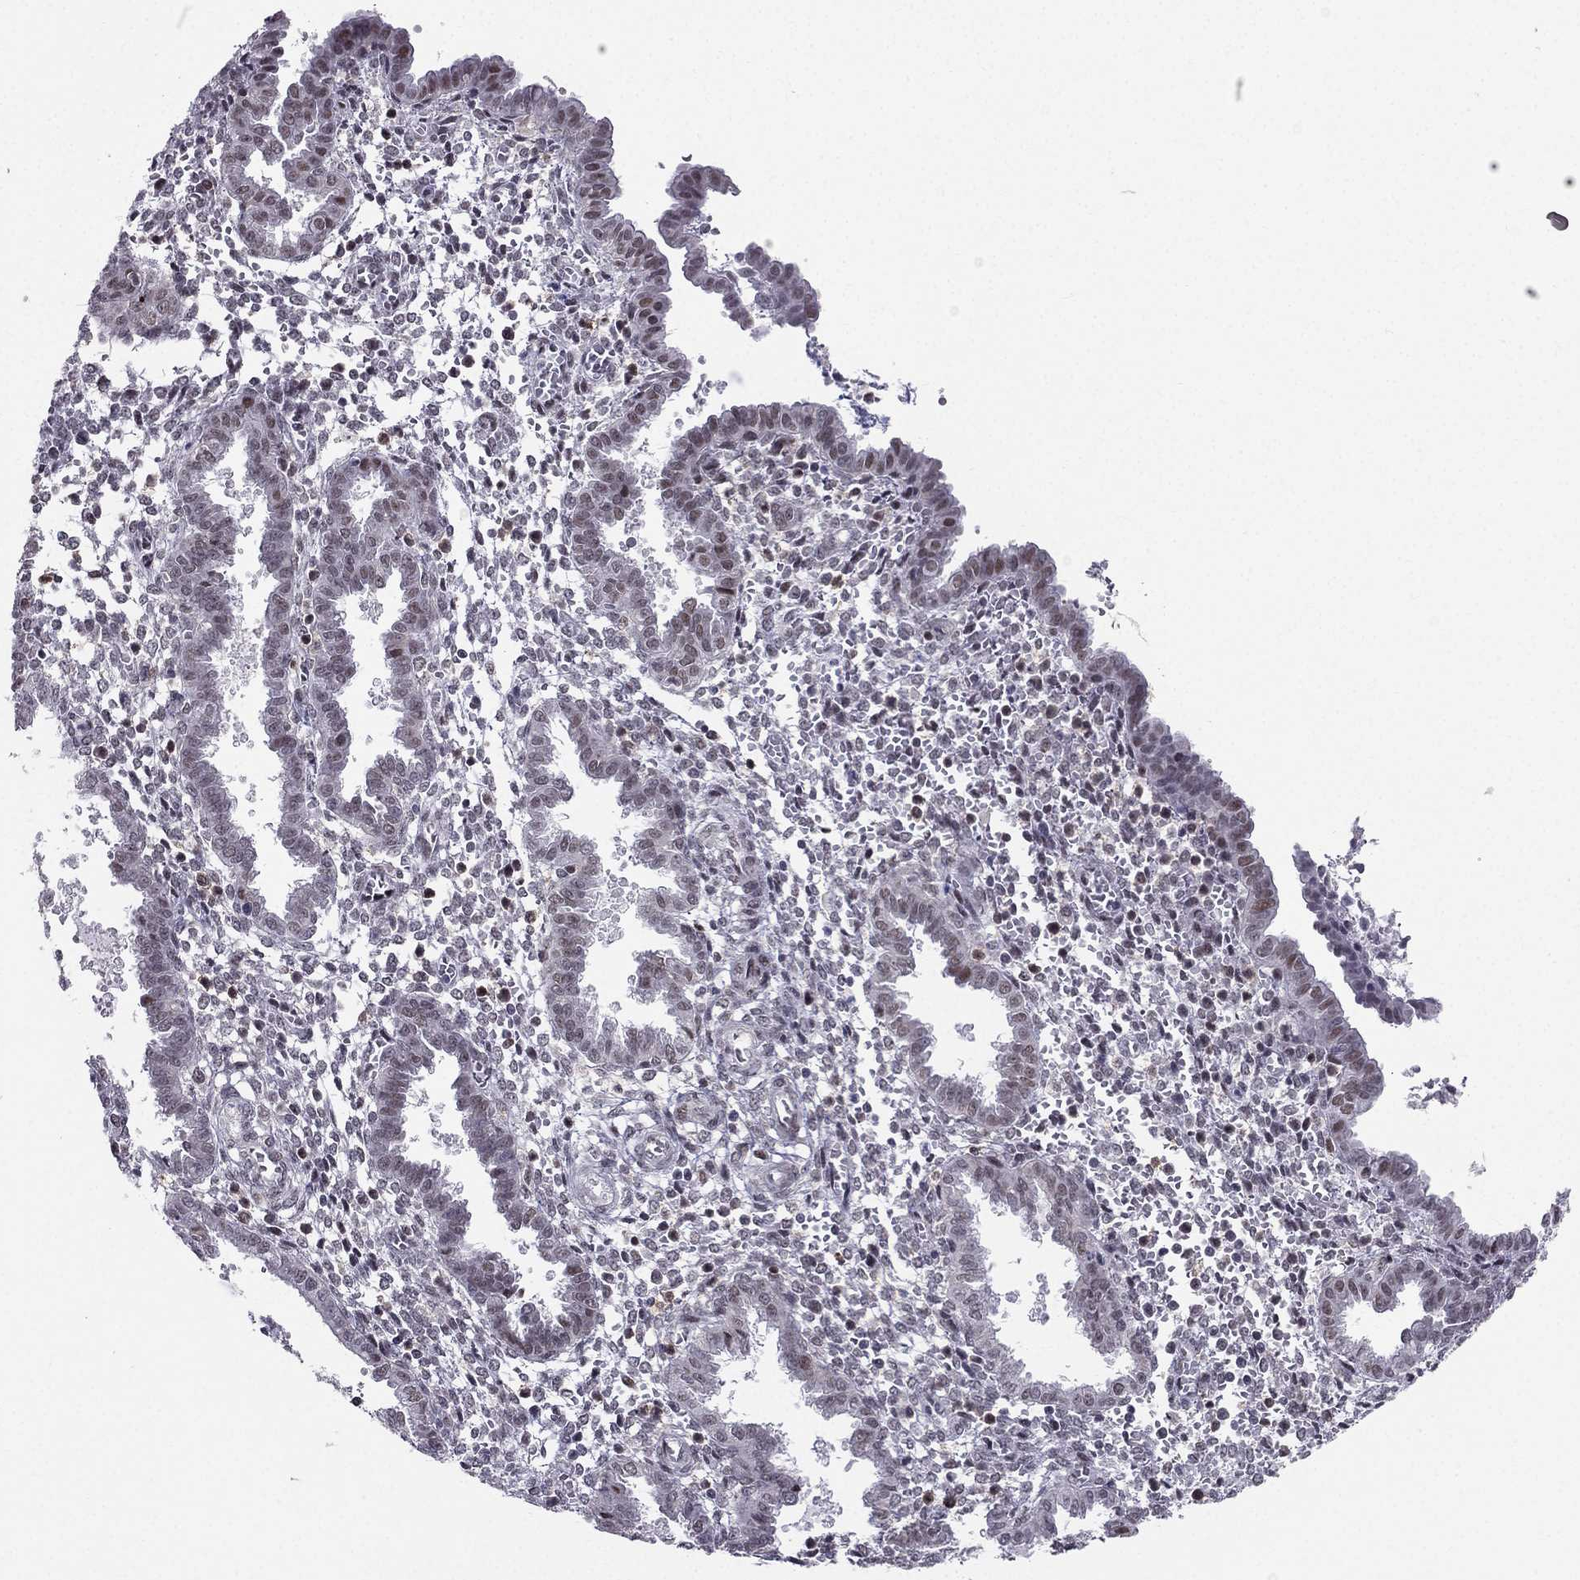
{"staining": {"intensity": "moderate", "quantity": "<25%", "location": "nuclear"}, "tissue": "endometrium", "cell_type": "Cells in endometrial stroma", "image_type": "normal", "snomed": [{"axis": "morphology", "description": "Normal tissue, NOS"}, {"axis": "topography", "description": "Endometrium"}], "caption": "Protein positivity by immunohistochemistry (IHC) exhibits moderate nuclear positivity in approximately <25% of cells in endometrial stroma in normal endometrium. Nuclei are stained in blue.", "gene": "RPRD2", "patient": {"sex": "female", "age": 37}}